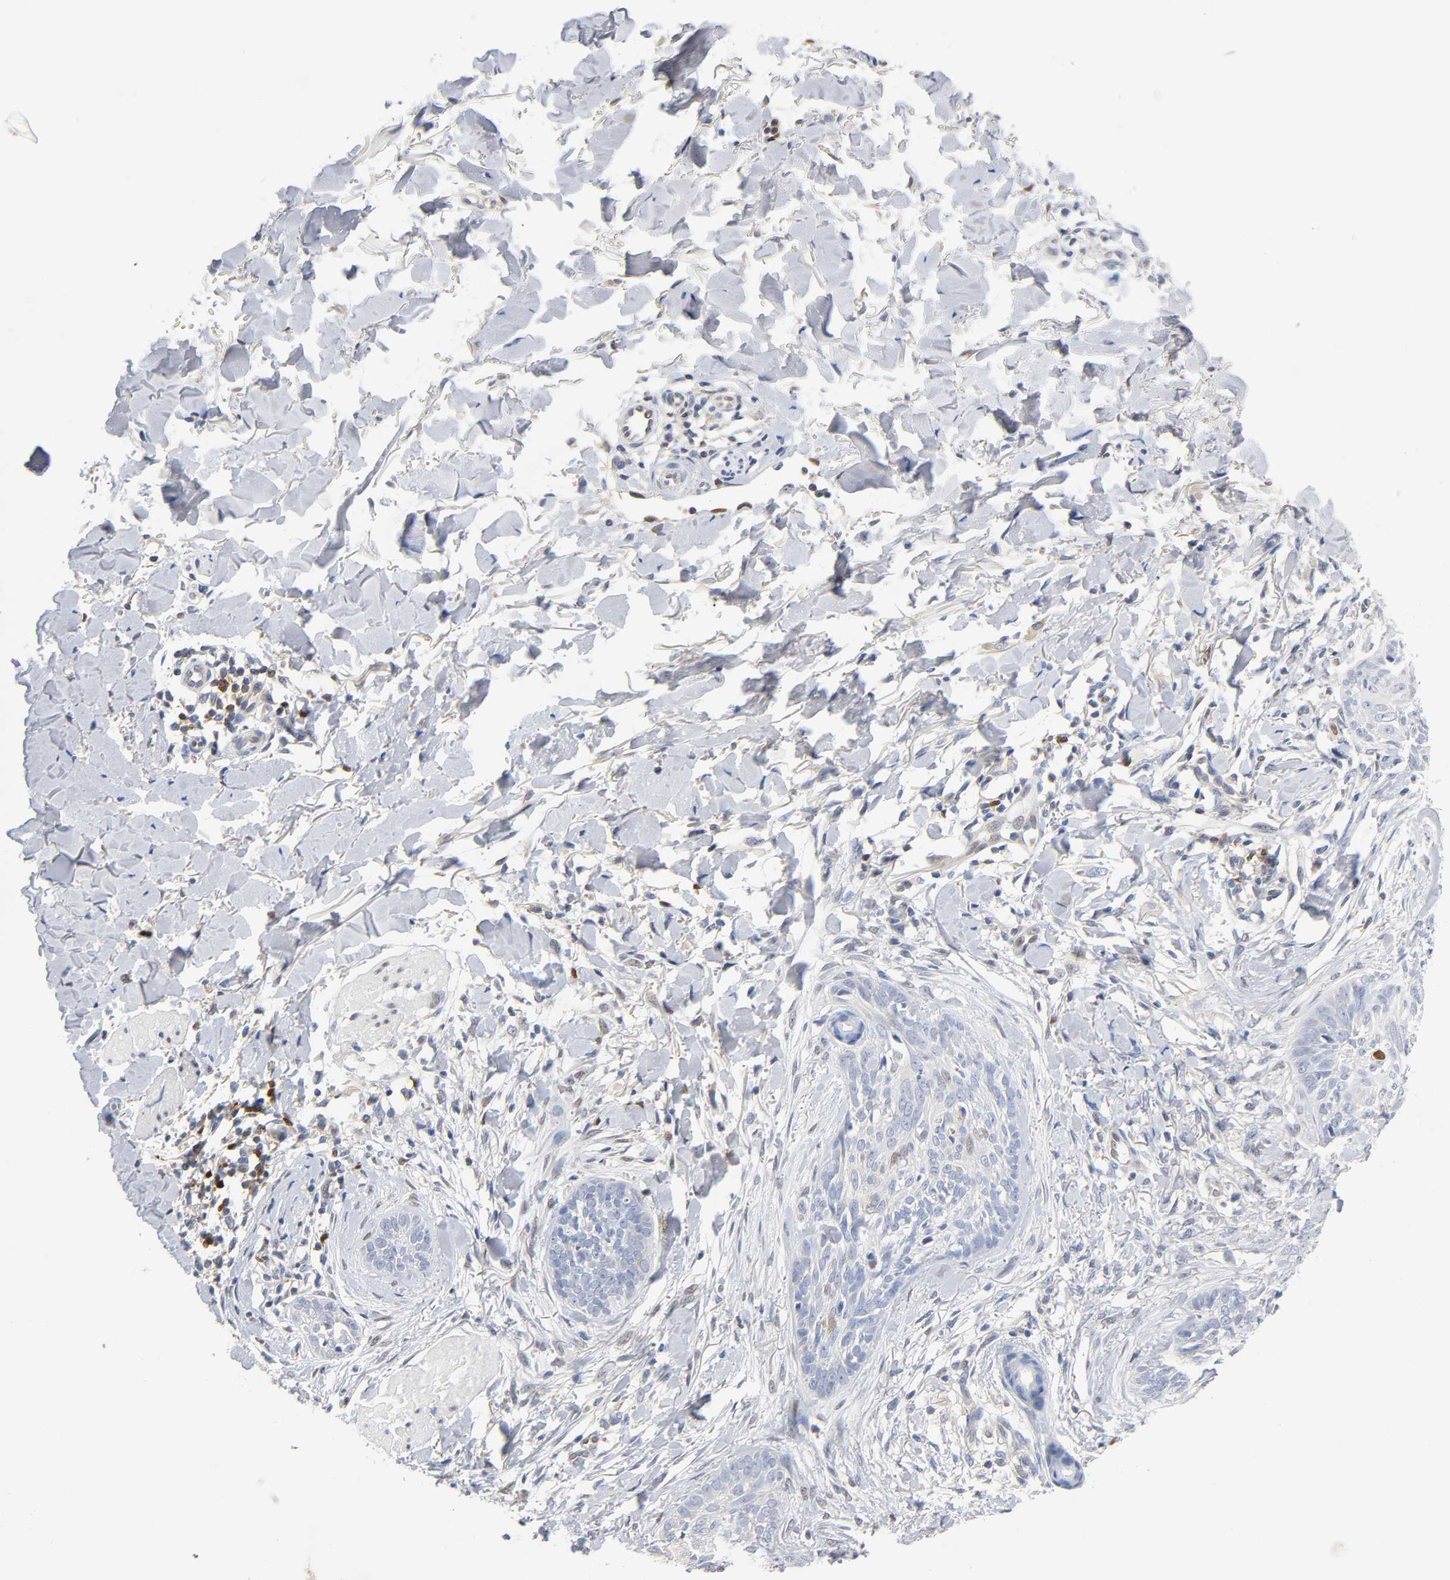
{"staining": {"intensity": "weak", "quantity": "<25%", "location": "nuclear"}, "tissue": "skin cancer", "cell_type": "Tumor cells", "image_type": "cancer", "snomed": [{"axis": "morphology", "description": "Normal tissue, NOS"}, {"axis": "morphology", "description": "Basal cell carcinoma"}, {"axis": "topography", "description": "Skin"}], "caption": "Histopathology image shows no protein expression in tumor cells of skin cancer tissue. (DAB immunohistochemistry with hematoxylin counter stain).", "gene": "NFATC1", "patient": {"sex": "male", "age": 71}}